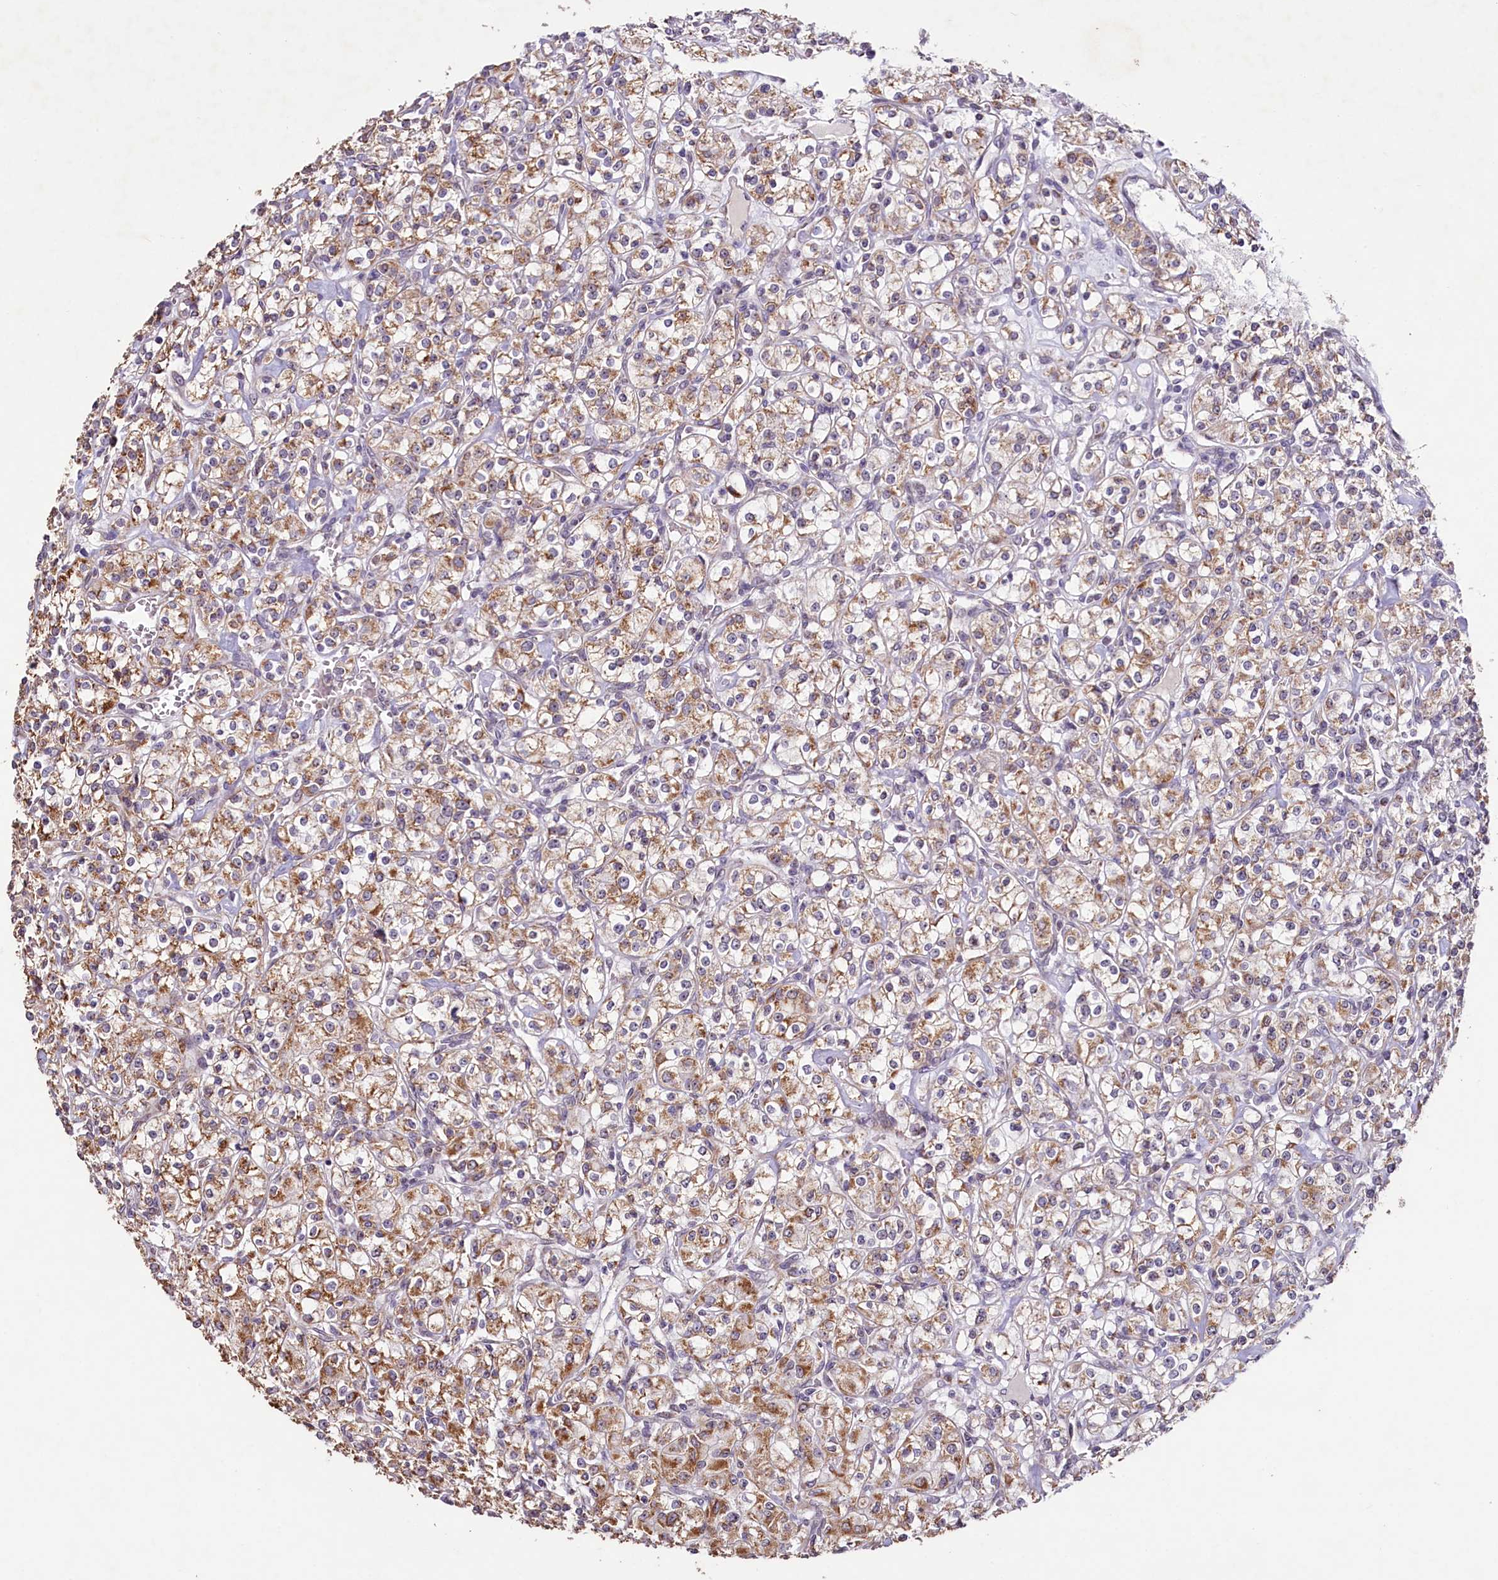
{"staining": {"intensity": "moderate", "quantity": ">75%", "location": "cytoplasmic/membranous"}, "tissue": "renal cancer", "cell_type": "Tumor cells", "image_type": "cancer", "snomed": [{"axis": "morphology", "description": "Adenocarcinoma, NOS"}, {"axis": "topography", "description": "Kidney"}], "caption": "Adenocarcinoma (renal) was stained to show a protein in brown. There is medium levels of moderate cytoplasmic/membranous positivity in approximately >75% of tumor cells.", "gene": "PDE6D", "patient": {"sex": "male", "age": 77}}